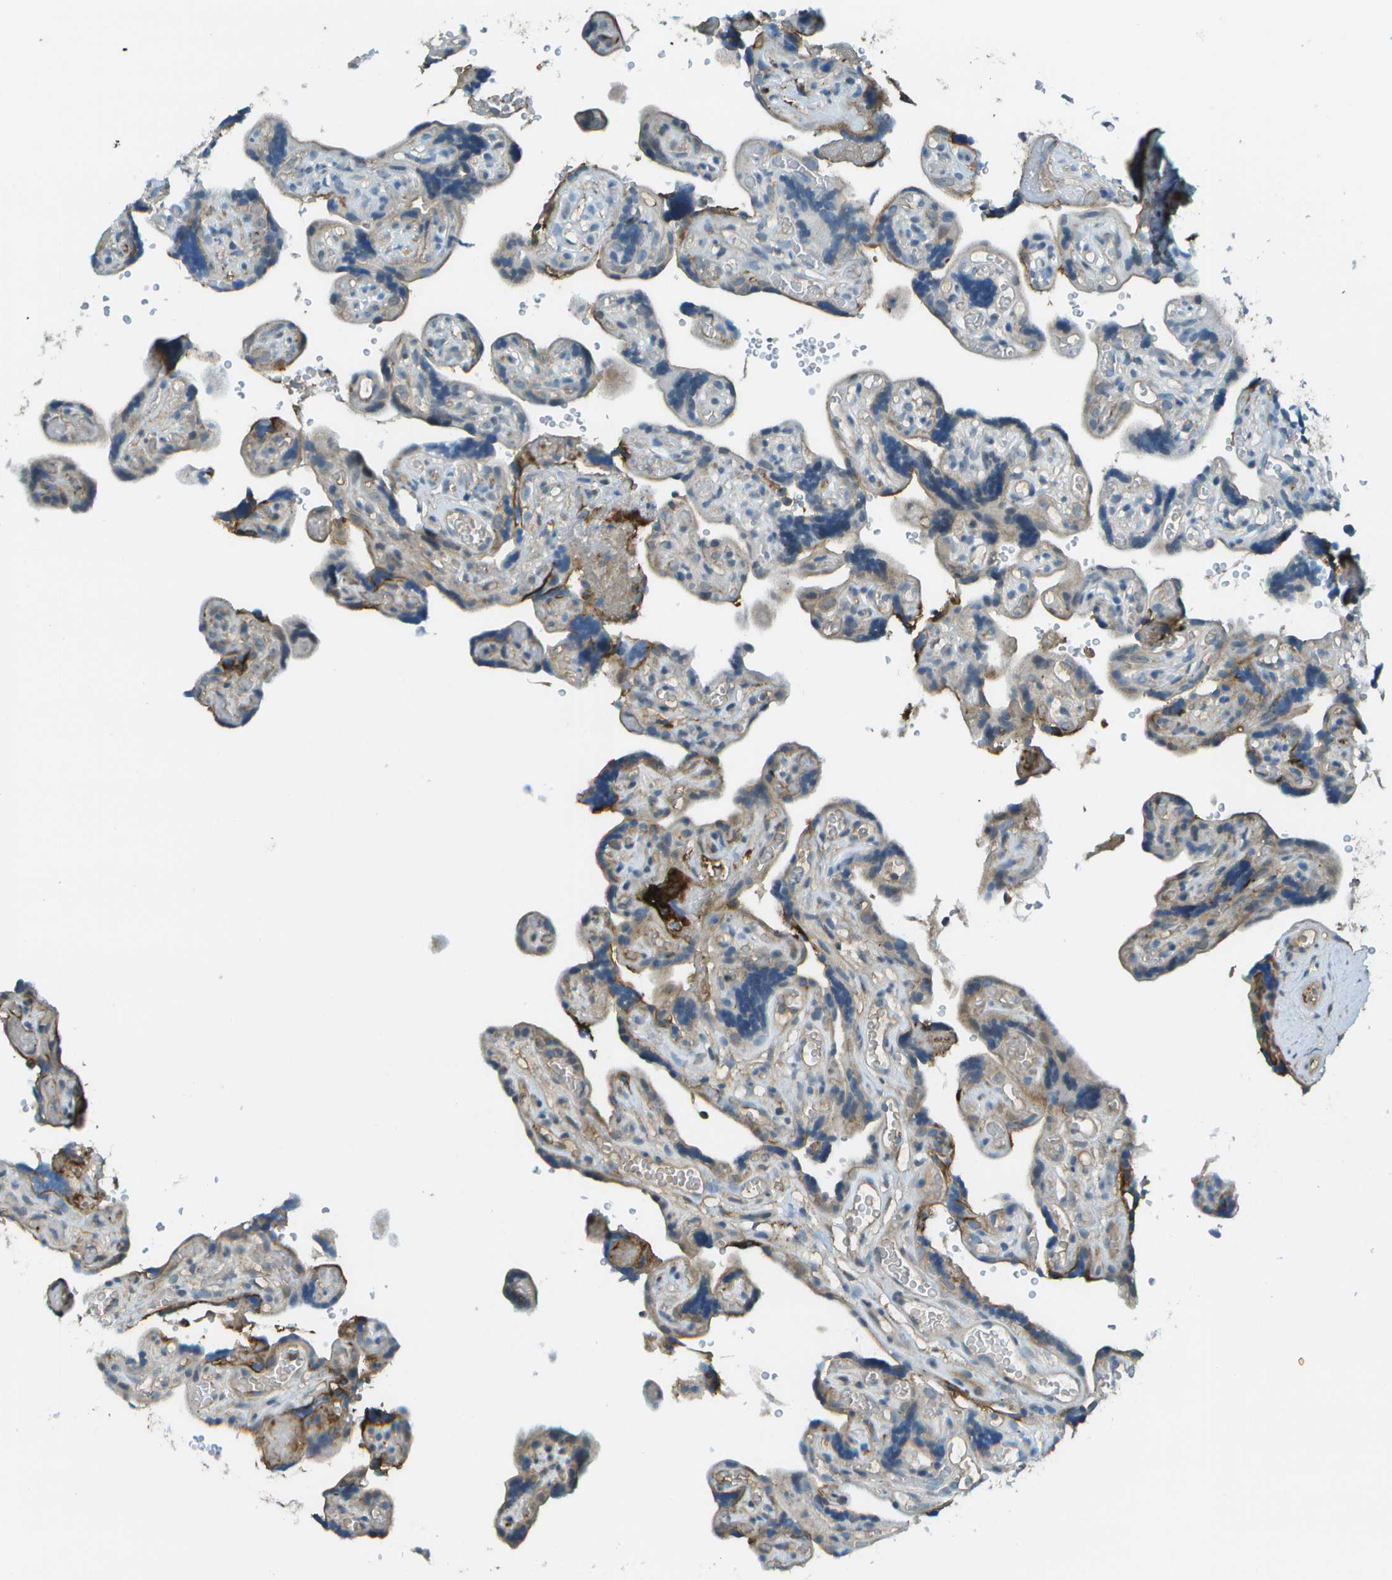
{"staining": {"intensity": "weak", "quantity": "25%-75%", "location": "cytoplasmic/membranous"}, "tissue": "placenta", "cell_type": "Decidual cells", "image_type": "normal", "snomed": [{"axis": "morphology", "description": "Normal tissue, NOS"}, {"axis": "topography", "description": "Placenta"}], "caption": "The histopathology image shows immunohistochemical staining of normal placenta. There is weak cytoplasmic/membranous staining is seen in approximately 25%-75% of decidual cells.", "gene": "LRRC66", "patient": {"sex": "female", "age": 30}}